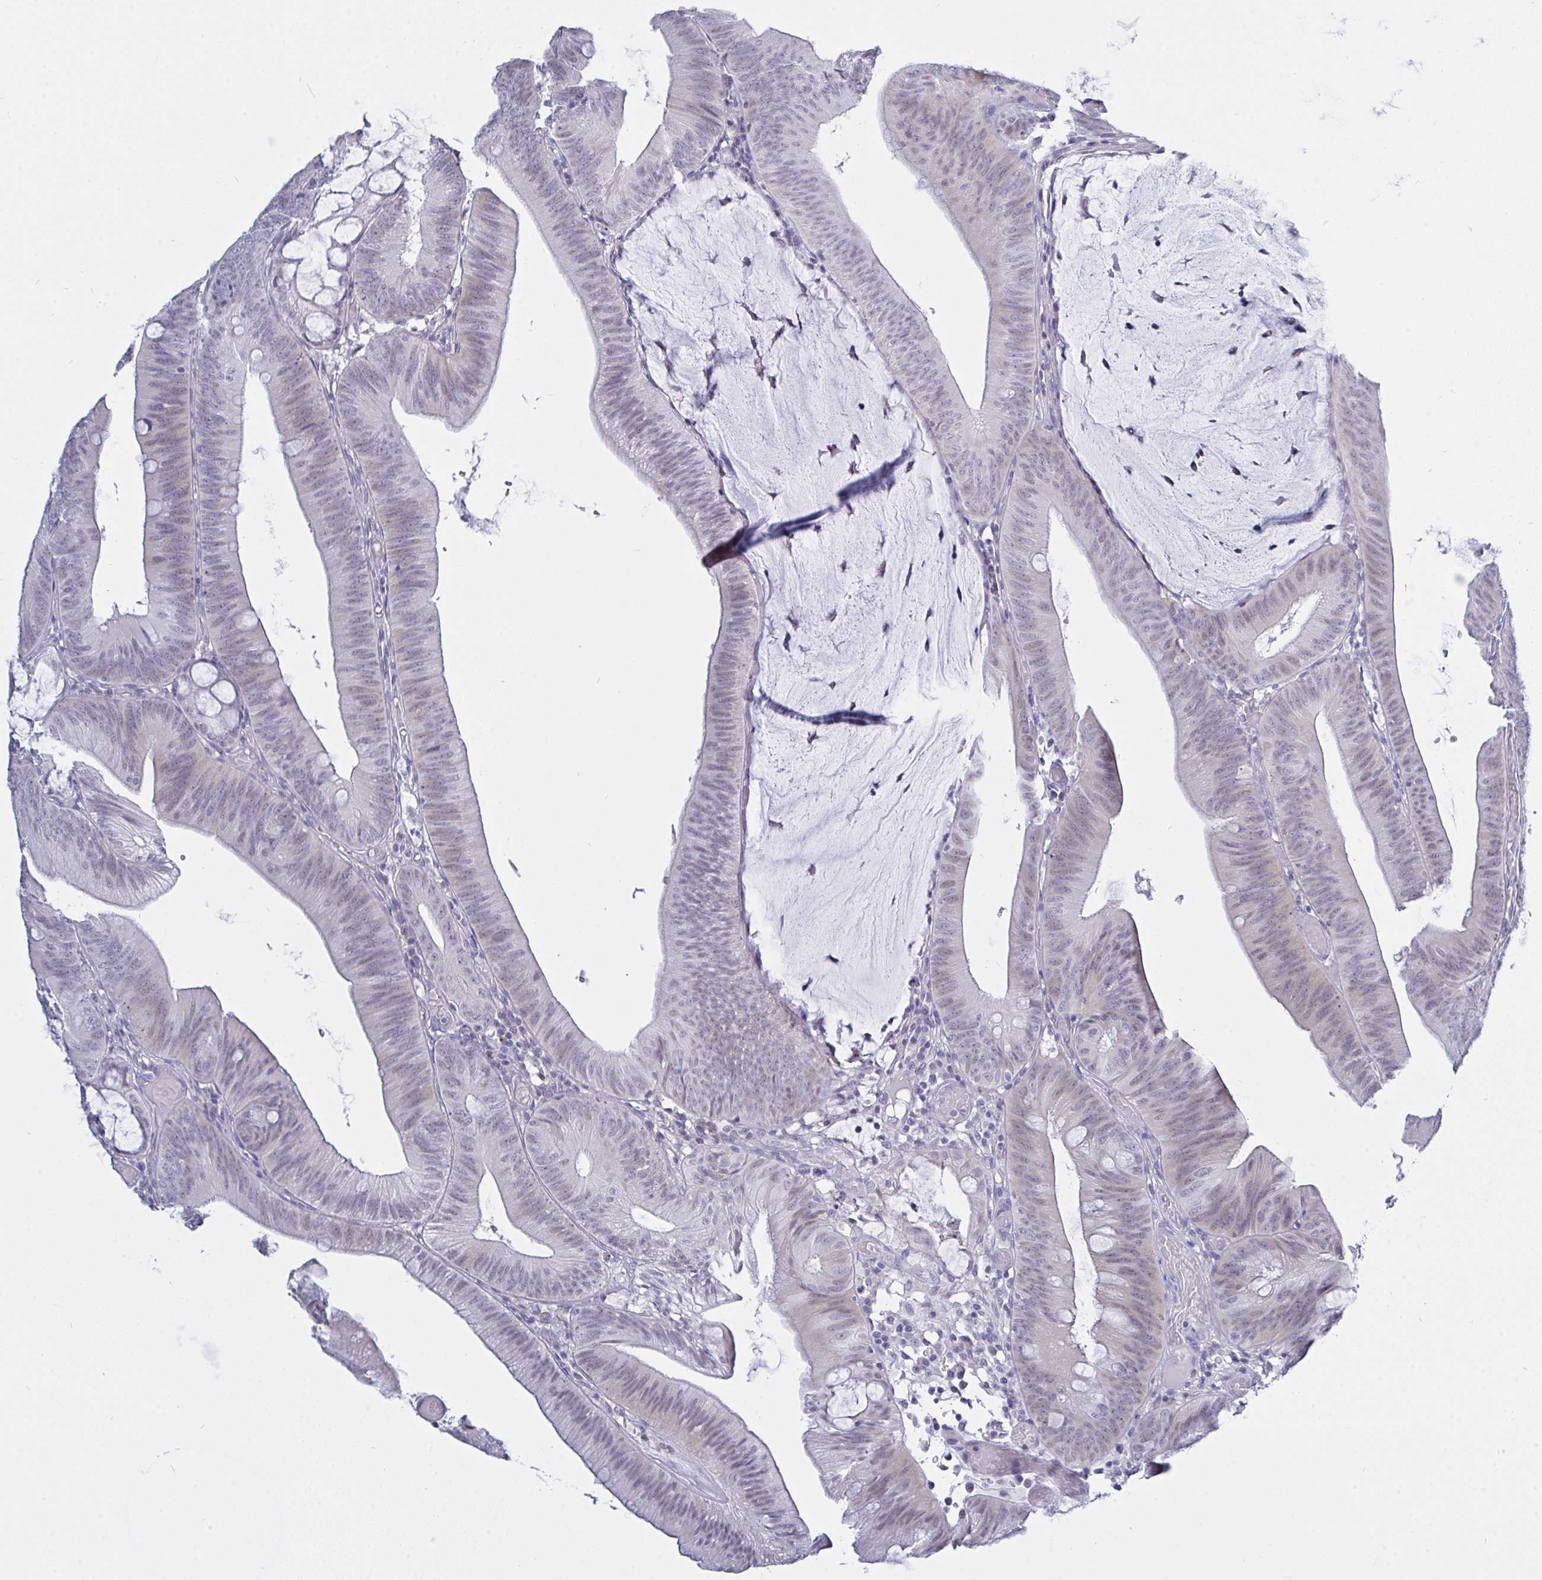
{"staining": {"intensity": "negative", "quantity": "none", "location": "none"}, "tissue": "colorectal cancer", "cell_type": "Tumor cells", "image_type": "cancer", "snomed": [{"axis": "morphology", "description": "Adenocarcinoma, NOS"}, {"axis": "topography", "description": "Colon"}], "caption": "Tumor cells show no significant expression in colorectal cancer.", "gene": "FBXL22", "patient": {"sex": "male", "age": 84}}